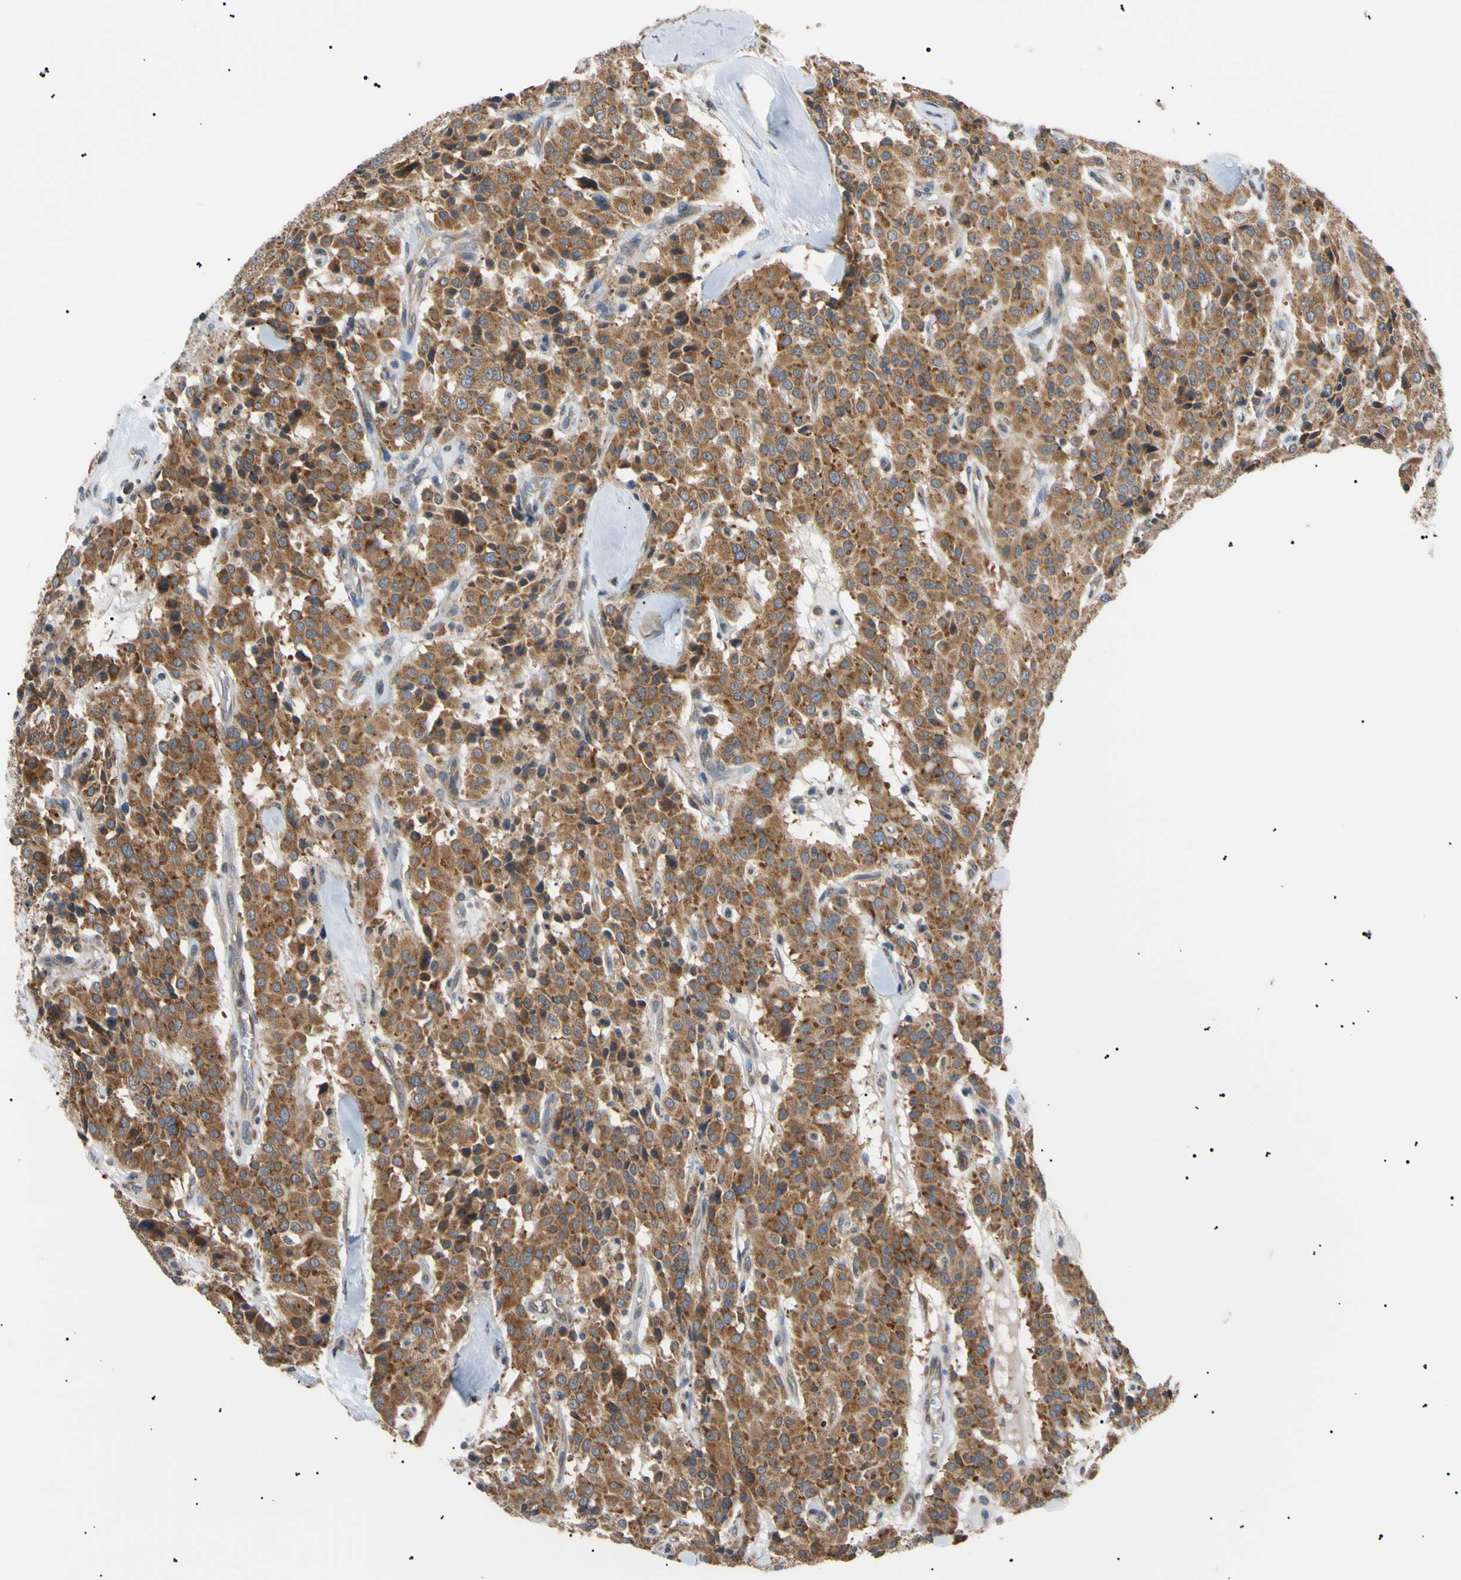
{"staining": {"intensity": "moderate", "quantity": ">75%", "location": "cytoplasmic/membranous"}, "tissue": "carcinoid", "cell_type": "Tumor cells", "image_type": "cancer", "snomed": [{"axis": "morphology", "description": "Carcinoid, malignant, NOS"}, {"axis": "topography", "description": "Lung"}], "caption": "Immunohistochemical staining of carcinoid exhibits medium levels of moderate cytoplasmic/membranous expression in approximately >75% of tumor cells.", "gene": "VAPA", "patient": {"sex": "male", "age": 30}}